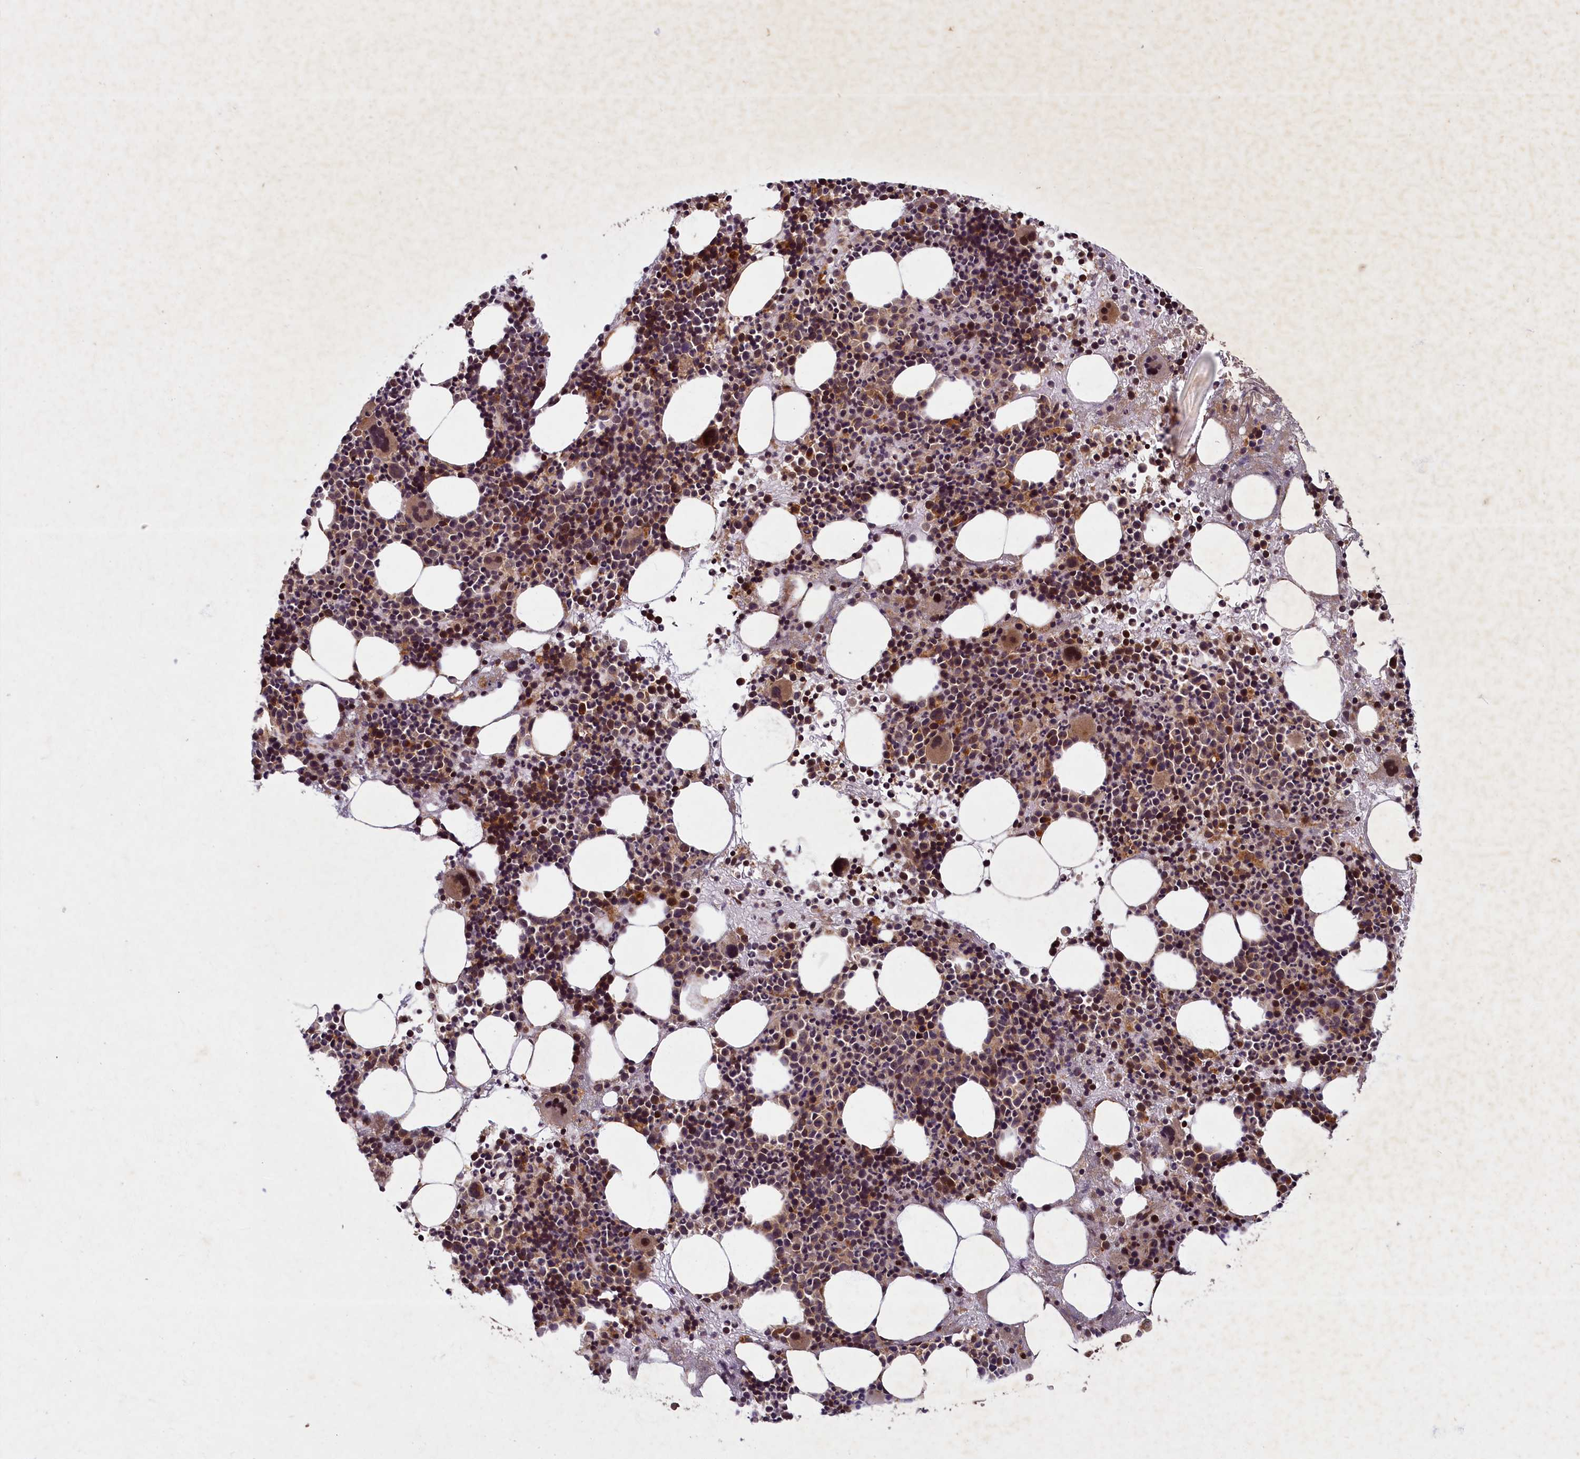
{"staining": {"intensity": "strong", "quantity": "25%-75%", "location": "cytoplasmic/membranous,nuclear"}, "tissue": "bone marrow", "cell_type": "Hematopoietic cells", "image_type": "normal", "snomed": [{"axis": "morphology", "description": "Normal tissue, NOS"}, {"axis": "topography", "description": "Bone marrow"}], "caption": "This micrograph displays IHC staining of normal human bone marrow, with high strong cytoplasmic/membranous,nuclear expression in about 25%-75% of hematopoietic cells.", "gene": "SLC11A2", "patient": {"sex": "male", "age": 51}}